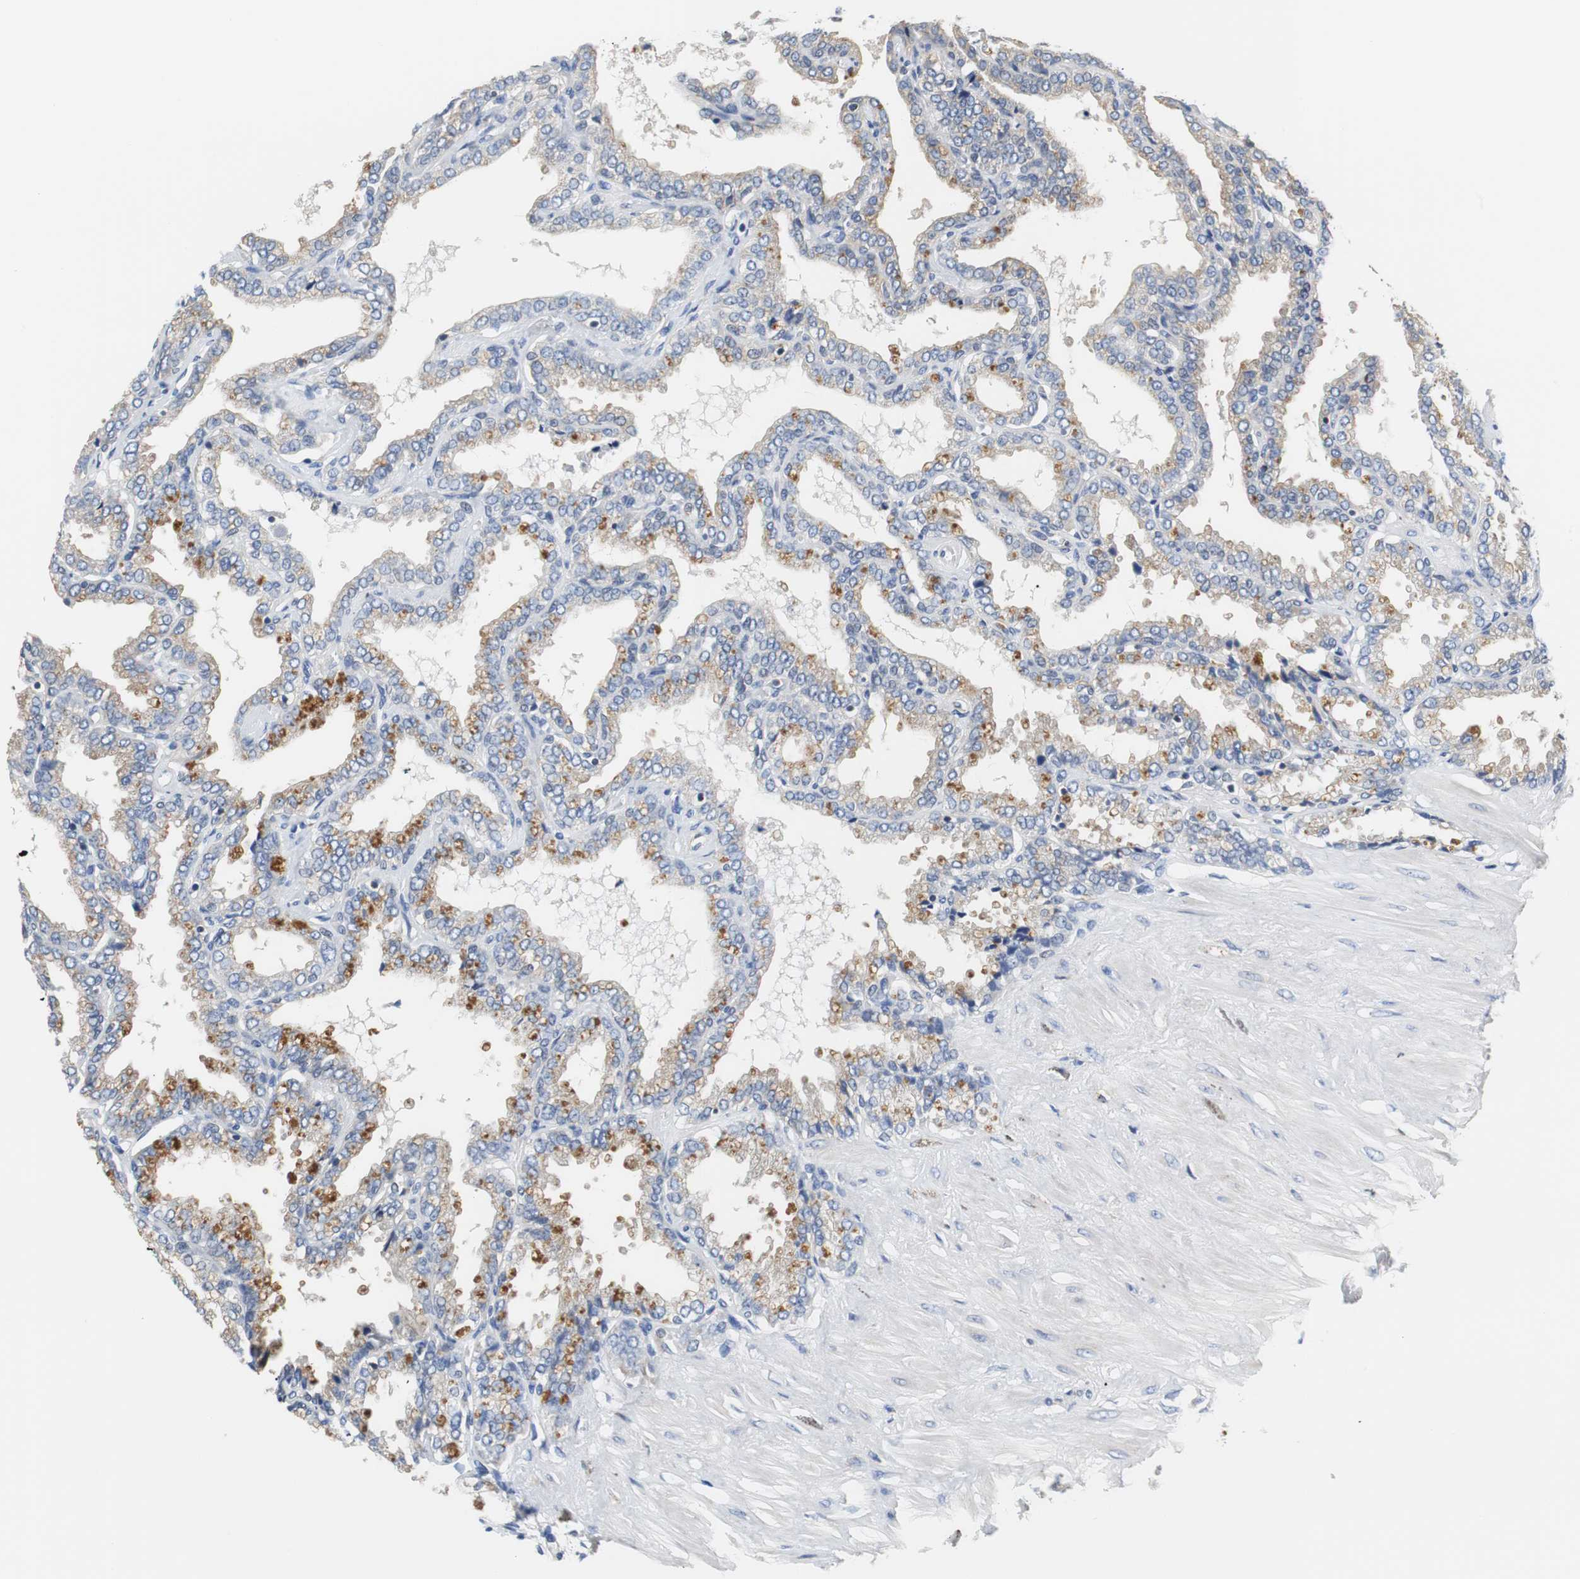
{"staining": {"intensity": "moderate", "quantity": "25%-75%", "location": "cytoplasmic/membranous"}, "tissue": "seminal vesicle", "cell_type": "Glandular cells", "image_type": "normal", "snomed": [{"axis": "morphology", "description": "Normal tissue, NOS"}, {"axis": "topography", "description": "Seminal veicle"}], "caption": "A histopathology image of seminal vesicle stained for a protein demonstrates moderate cytoplasmic/membranous brown staining in glandular cells. The staining is performed using DAB (3,3'-diaminobenzidine) brown chromogen to label protein expression. The nuclei are counter-stained blue using hematoxylin.", "gene": "VAMP8", "patient": {"sex": "male", "age": 46}}